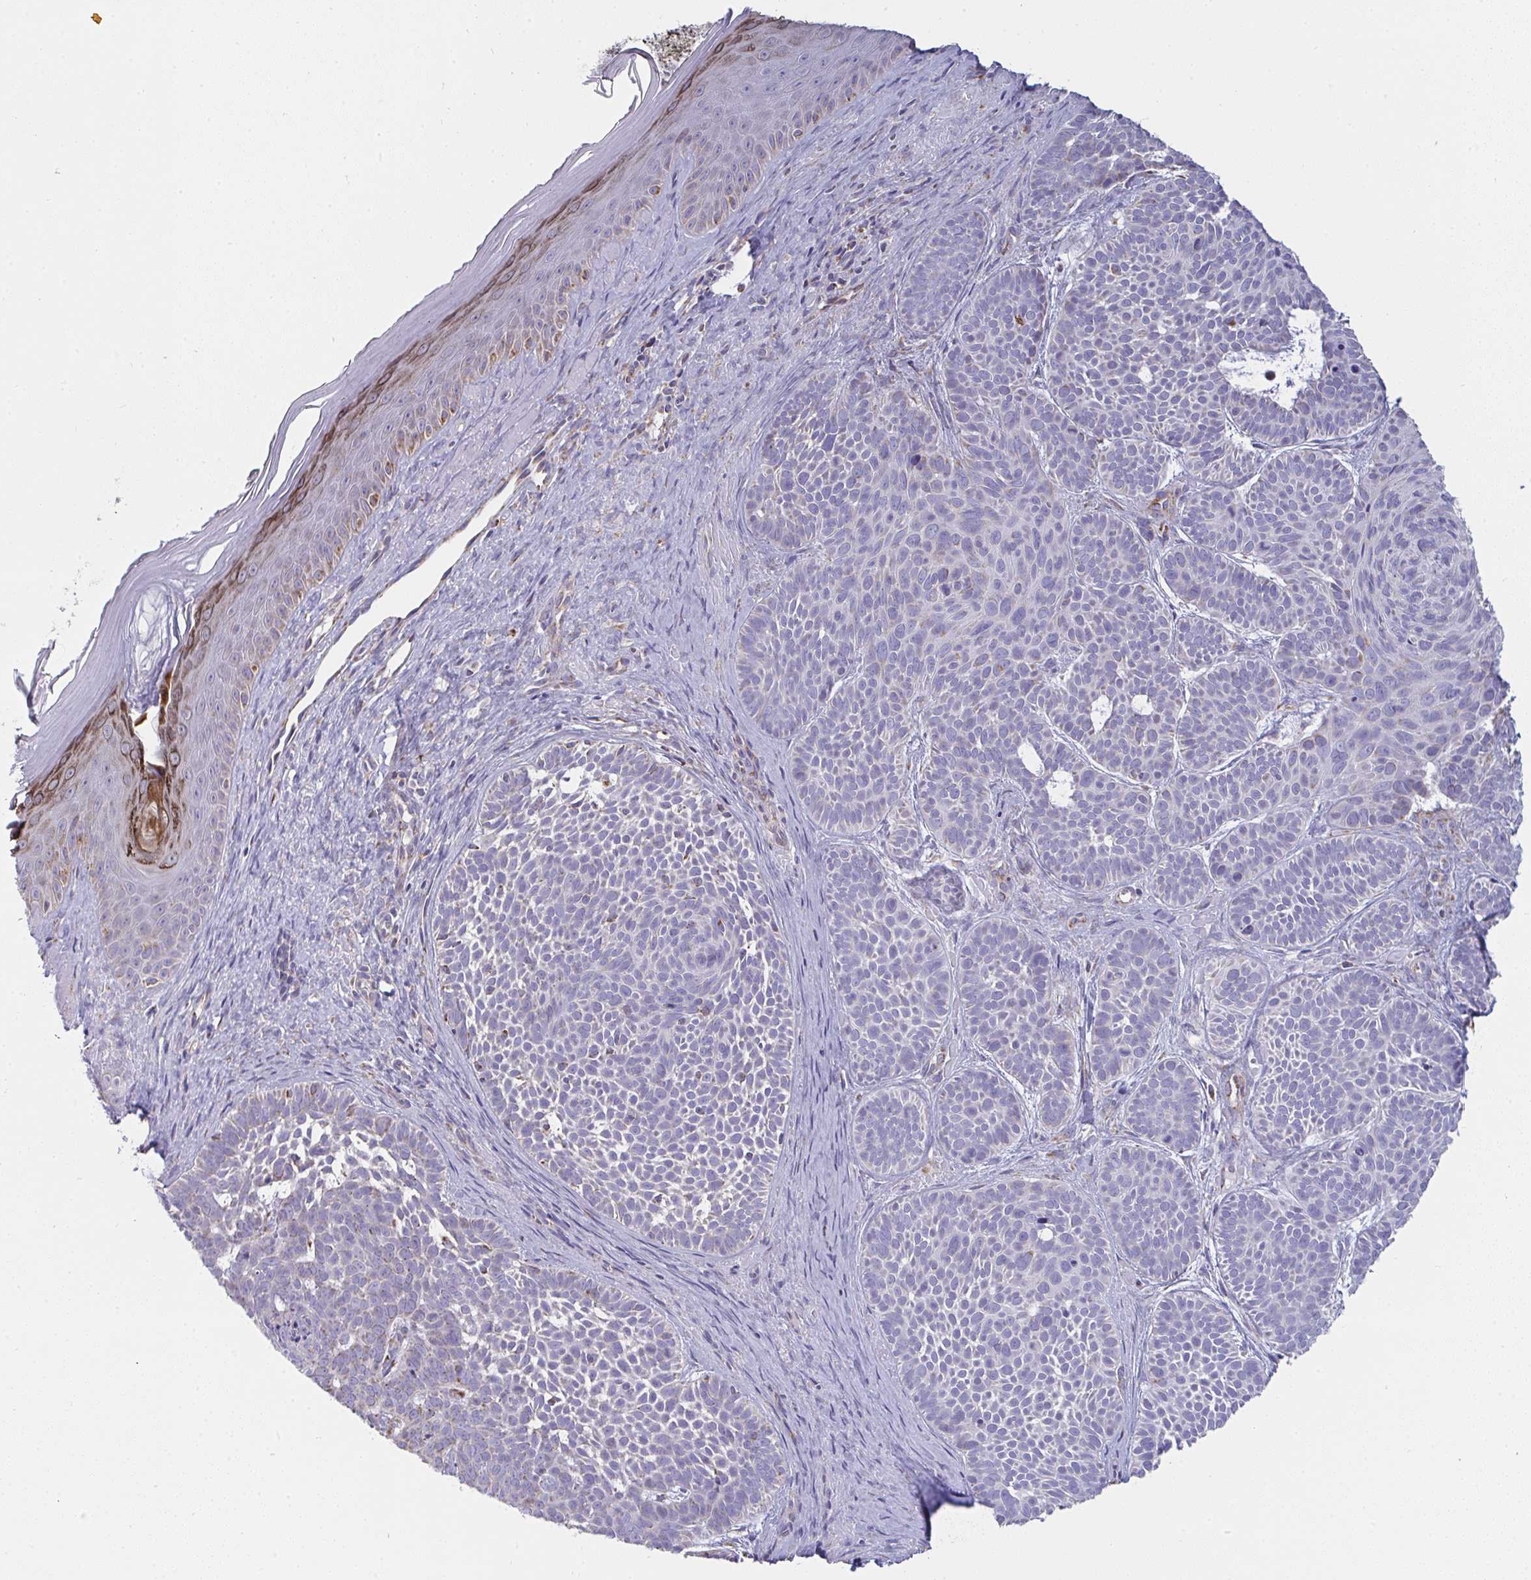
{"staining": {"intensity": "negative", "quantity": "none", "location": "none"}, "tissue": "skin cancer", "cell_type": "Tumor cells", "image_type": "cancer", "snomed": [{"axis": "morphology", "description": "Basal cell carcinoma"}, {"axis": "topography", "description": "Skin"}], "caption": "Immunohistochemistry (IHC) photomicrograph of human skin cancer (basal cell carcinoma) stained for a protein (brown), which exhibits no staining in tumor cells.", "gene": "FAHD1", "patient": {"sex": "male", "age": 81}}